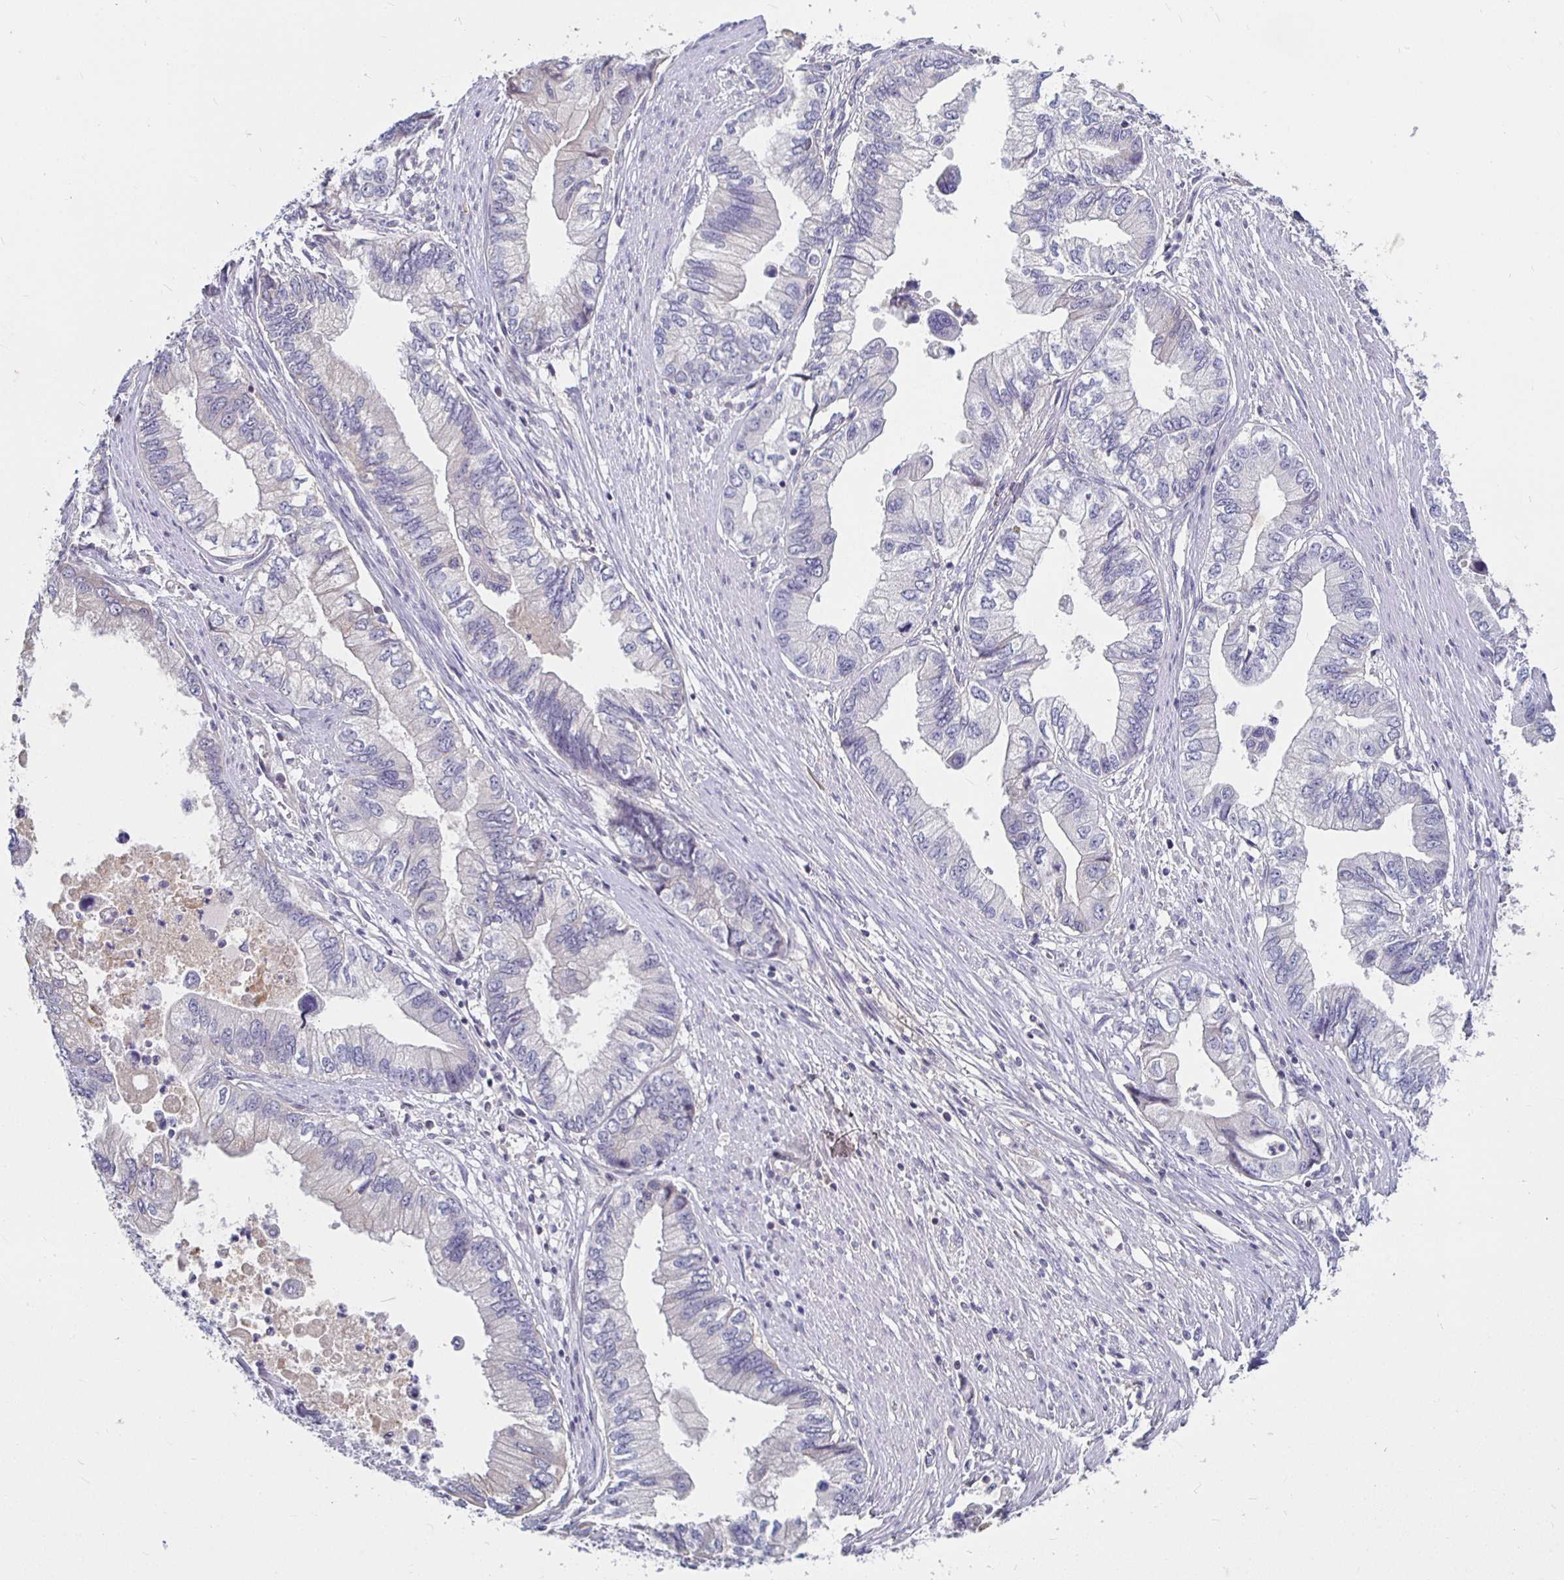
{"staining": {"intensity": "negative", "quantity": "none", "location": "none"}, "tissue": "stomach cancer", "cell_type": "Tumor cells", "image_type": "cancer", "snomed": [{"axis": "morphology", "description": "Adenocarcinoma, NOS"}, {"axis": "topography", "description": "Pancreas"}, {"axis": "topography", "description": "Stomach, upper"}], "caption": "High power microscopy image of an IHC micrograph of stomach cancer, revealing no significant expression in tumor cells.", "gene": "RNF144B", "patient": {"sex": "male", "age": 77}}